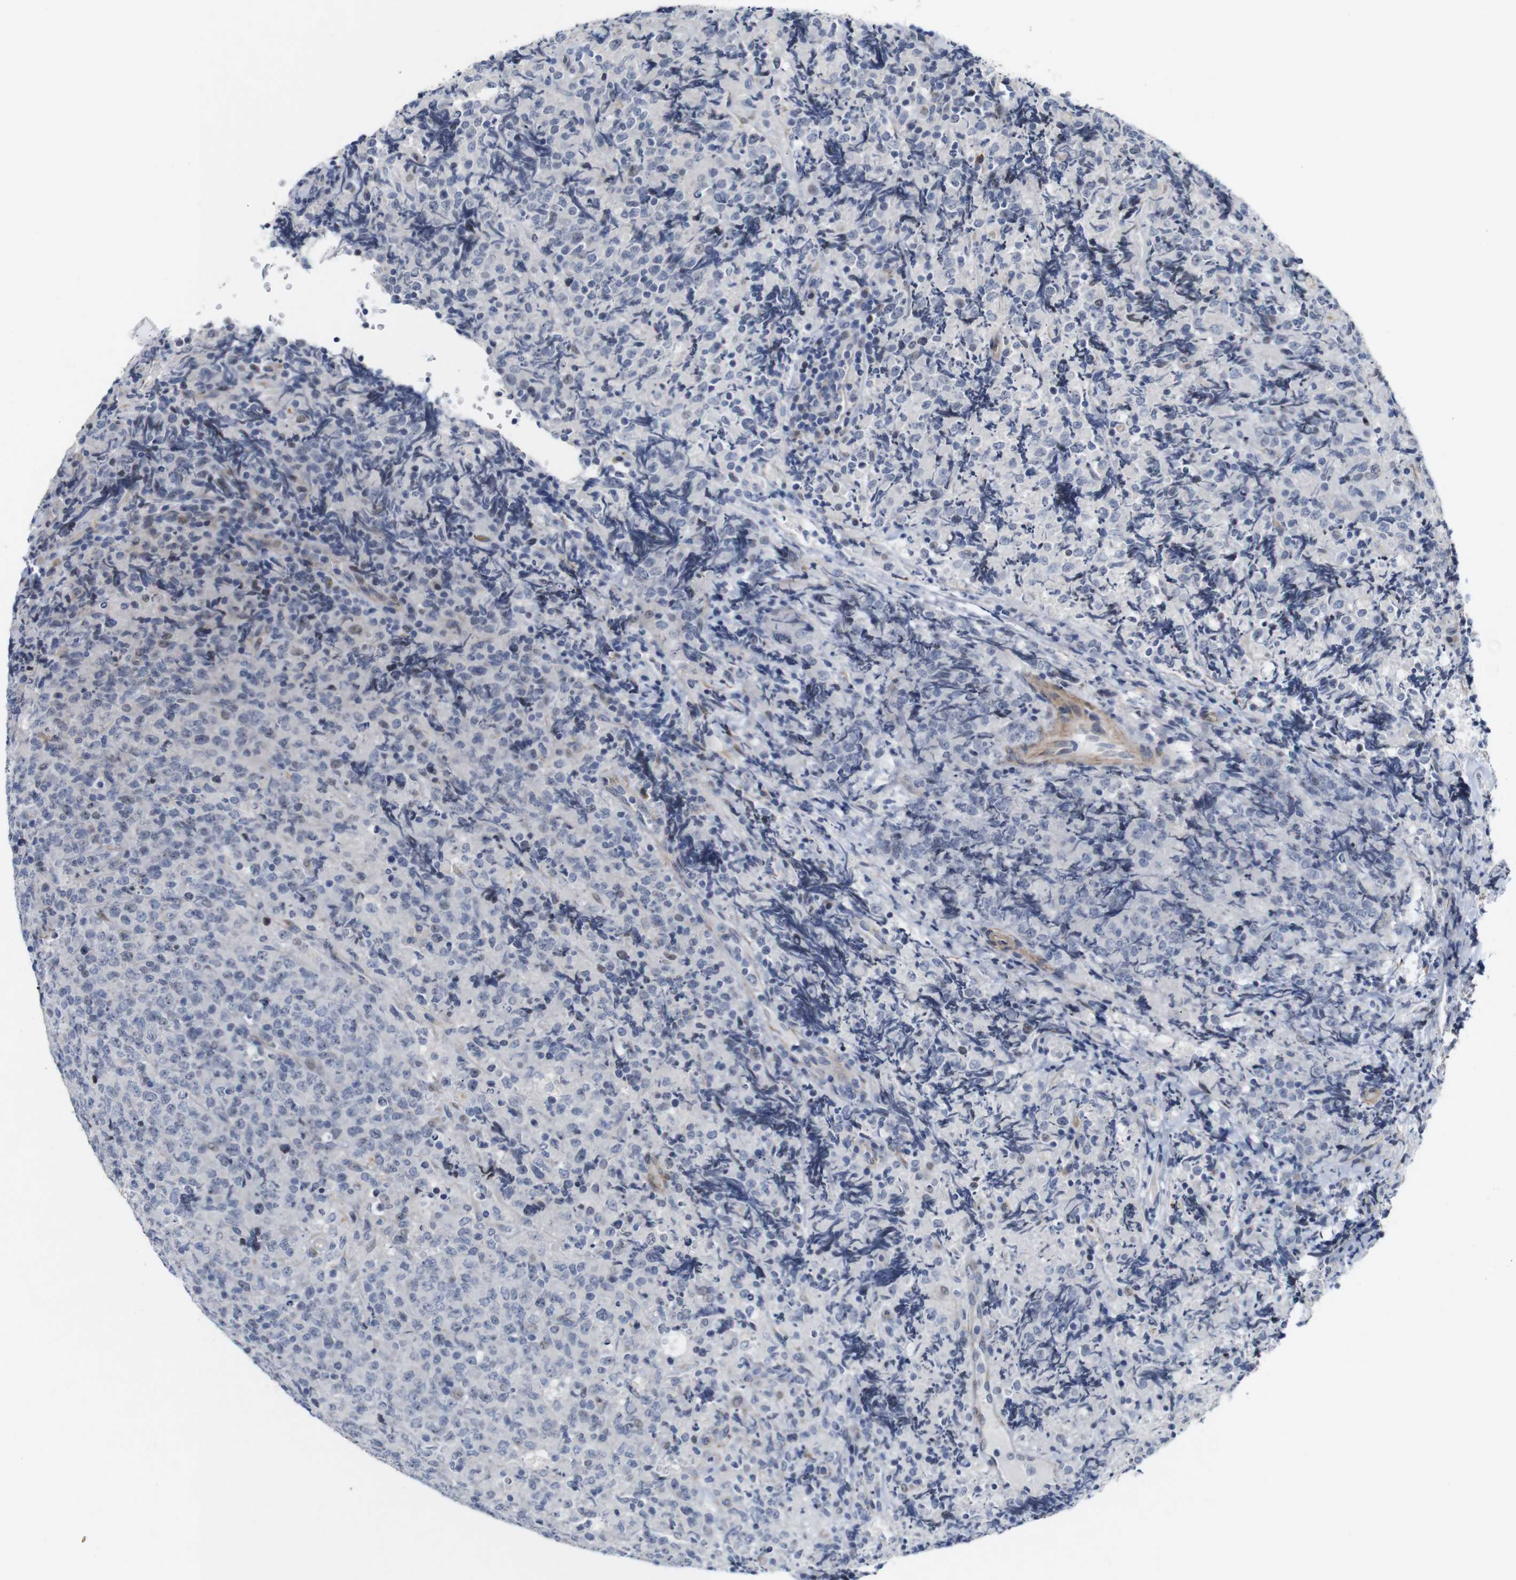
{"staining": {"intensity": "negative", "quantity": "none", "location": "none"}, "tissue": "lymphoma", "cell_type": "Tumor cells", "image_type": "cancer", "snomed": [{"axis": "morphology", "description": "Malignant lymphoma, non-Hodgkin's type, High grade"}, {"axis": "topography", "description": "Tonsil"}], "caption": "The immunohistochemistry (IHC) photomicrograph has no significant staining in tumor cells of lymphoma tissue.", "gene": "CYB561", "patient": {"sex": "female", "age": 36}}